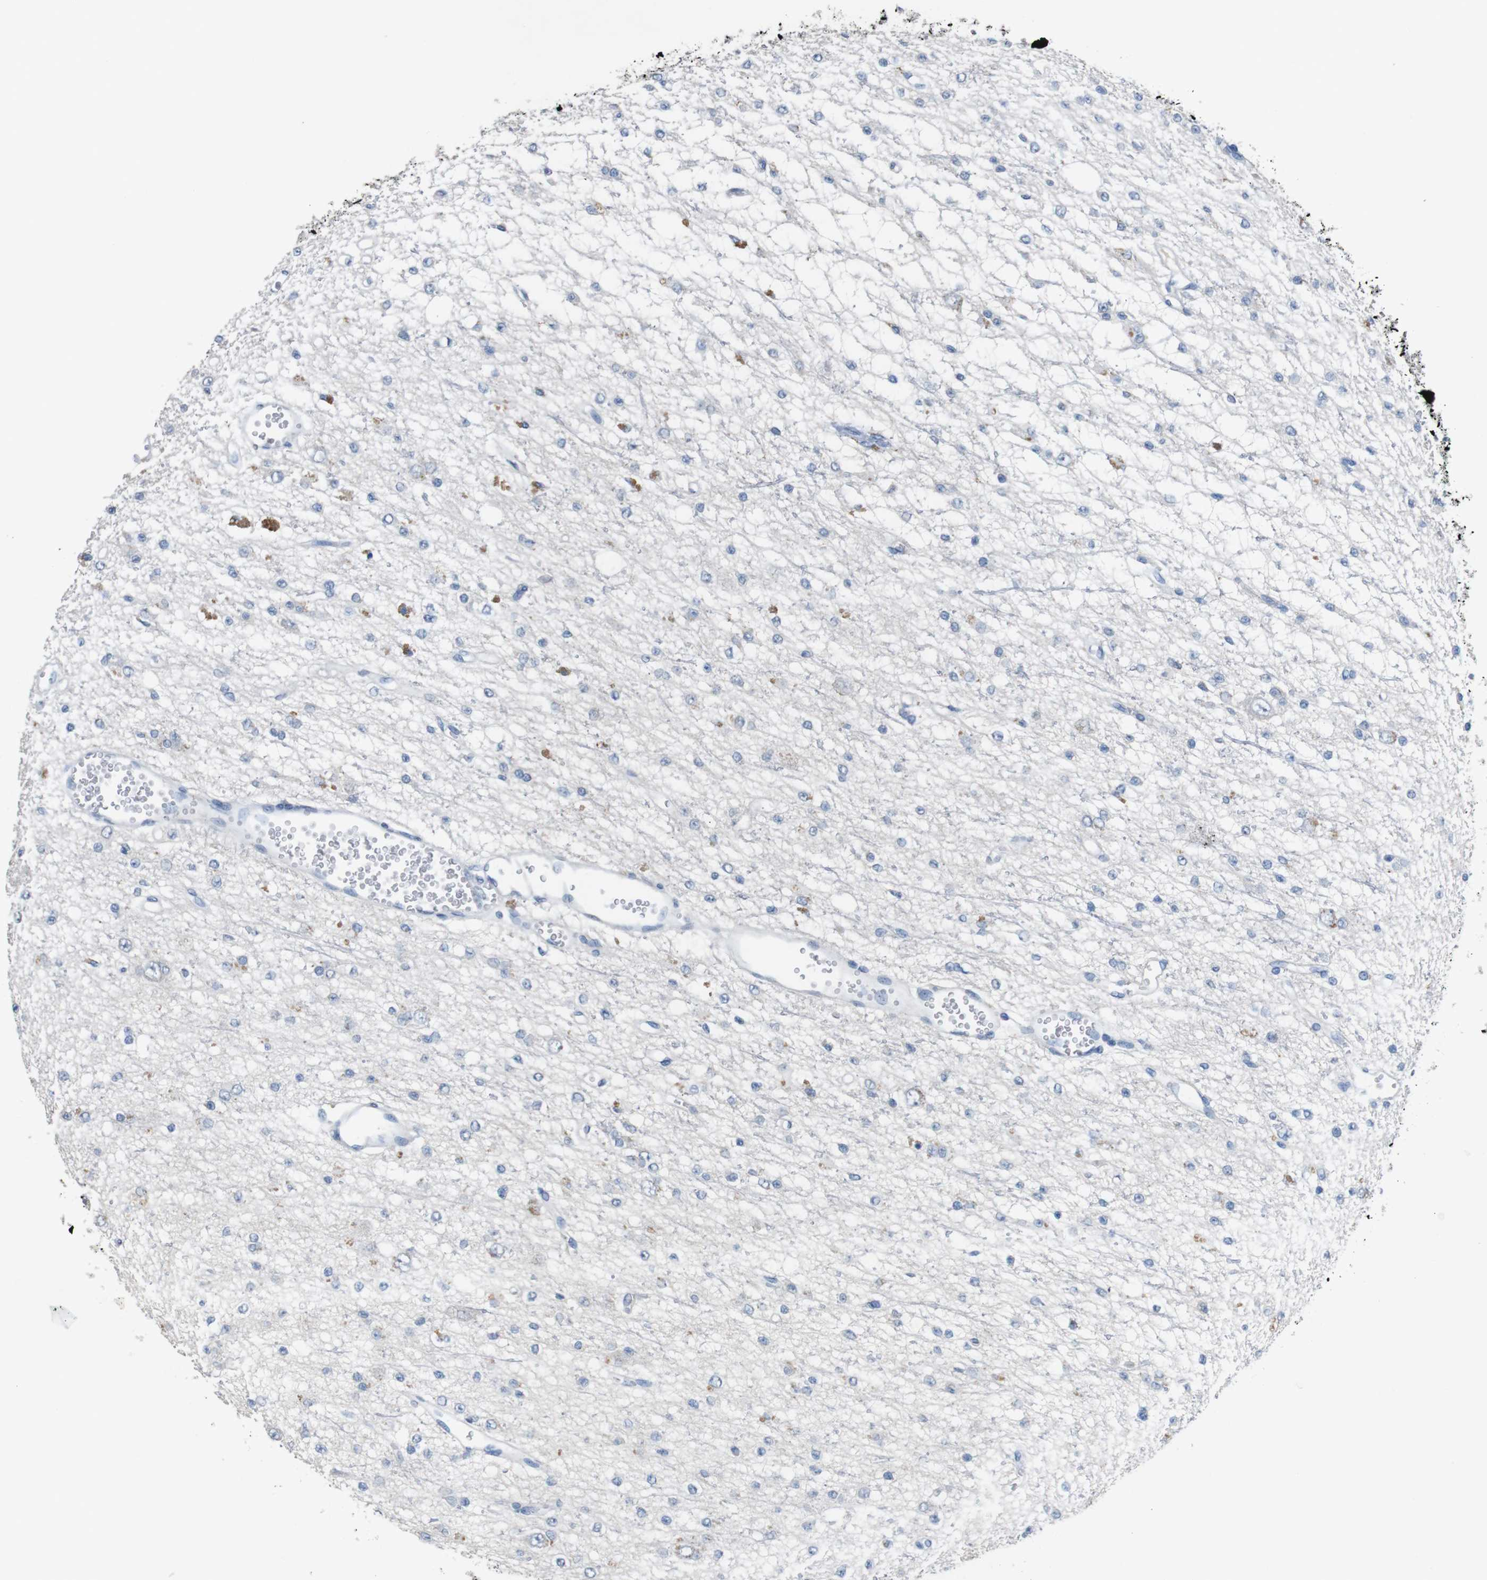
{"staining": {"intensity": "negative", "quantity": "none", "location": "none"}, "tissue": "glioma", "cell_type": "Tumor cells", "image_type": "cancer", "snomed": [{"axis": "morphology", "description": "Glioma, malignant, Low grade"}, {"axis": "topography", "description": "Brain"}], "caption": "Immunohistochemical staining of malignant glioma (low-grade) exhibits no significant expression in tumor cells.", "gene": "SLC2A8", "patient": {"sex": "male", "age": 38}}